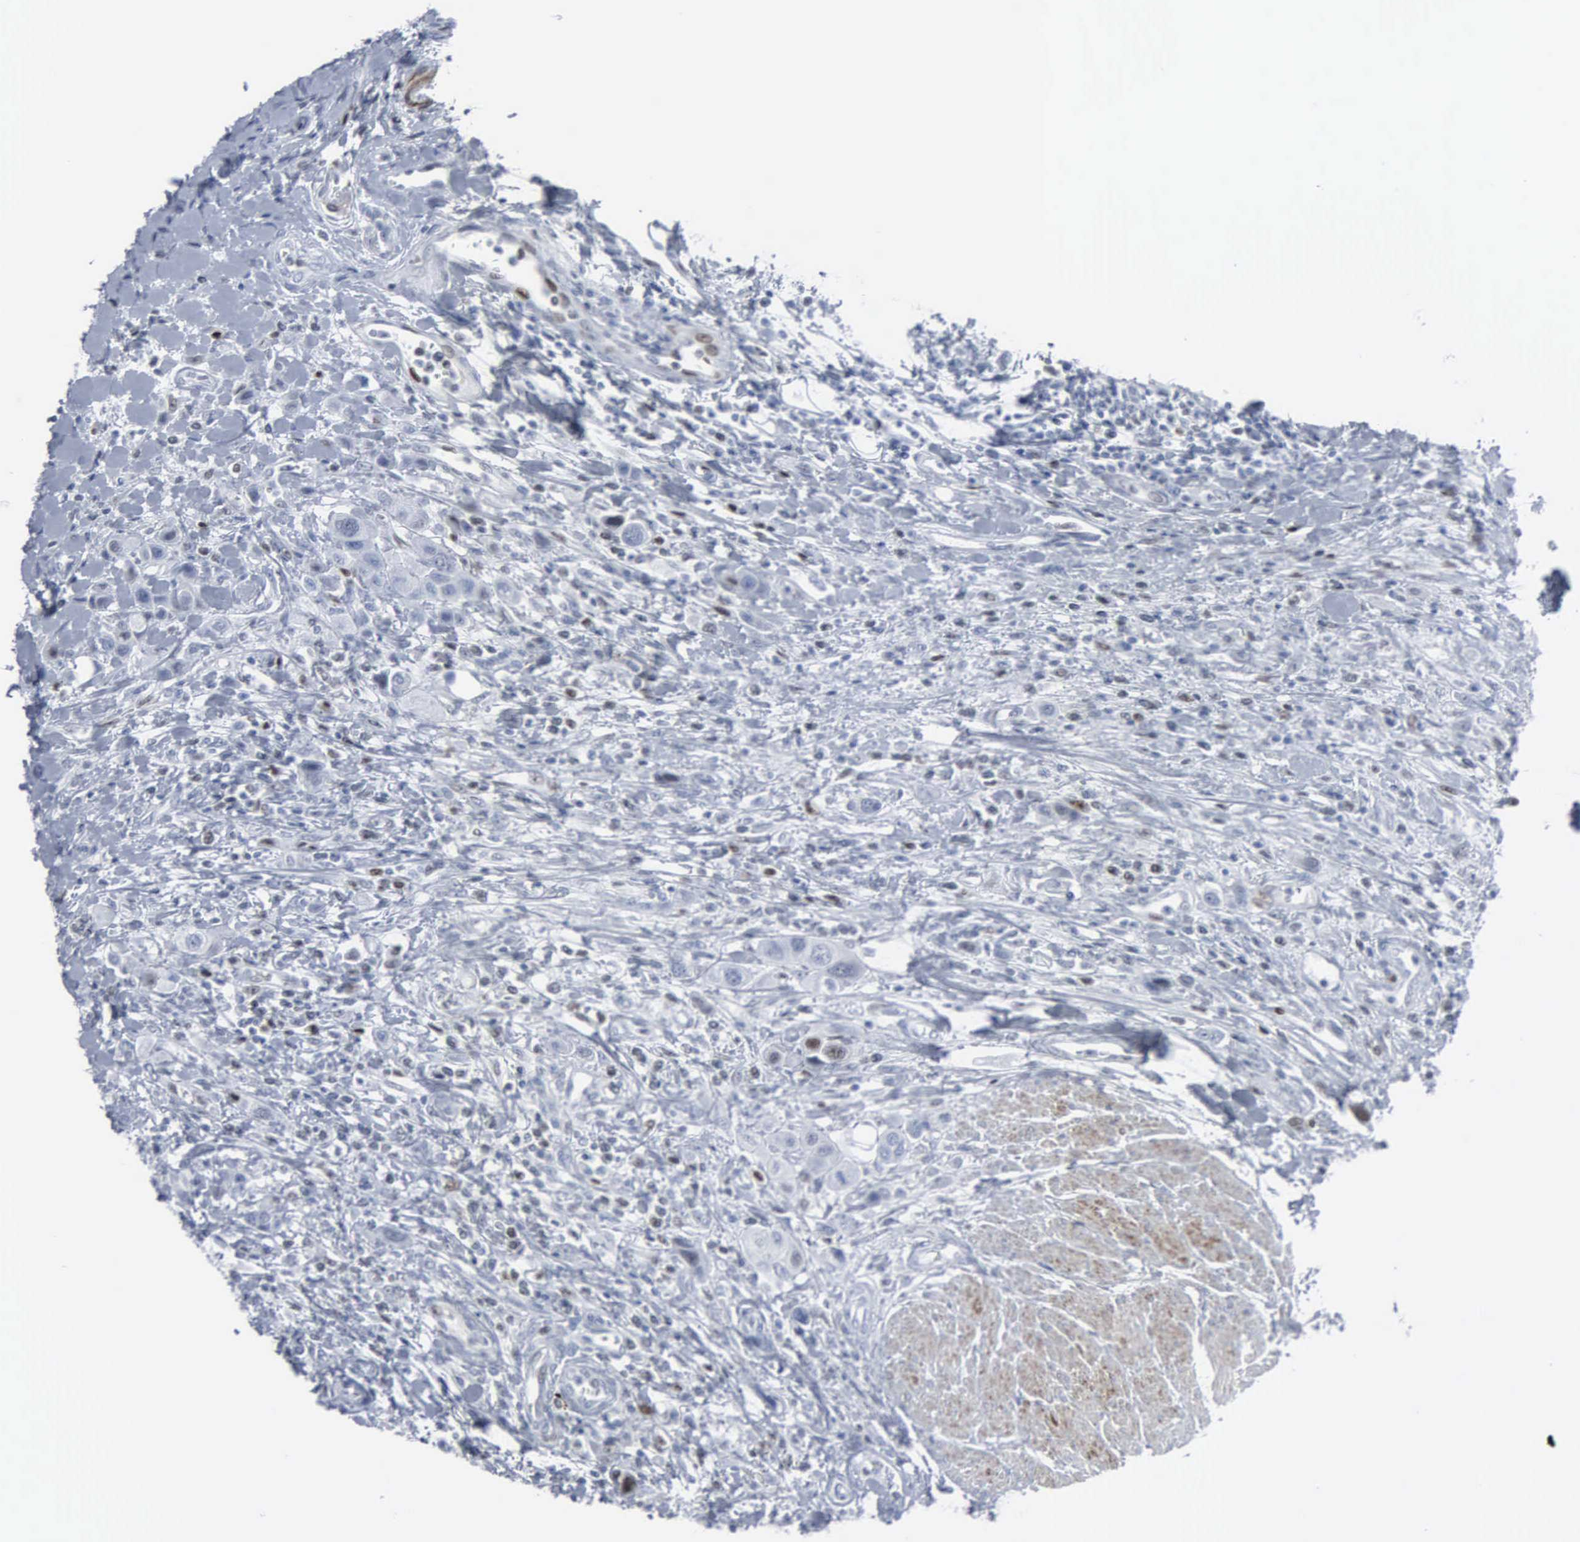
{"staining": {"intensity": "negative", "quantity": "none", "location": "none"}, "tissue": "urothelial cancer", "cell_type": "Tumor cells", "image_type": "cancer", "snomed": [{"axis": "morphology", "description": "Urothelial carcinoma, High grade"}, {"axis": "topography", "description": "Urinary bladder"}], "caption": "Urothelial carcinoma (high-grade) stained for a protein using immunohistochemistry reveals no staining tumor cells.", "gene": "CCND3", "patient": {"sex": "male", "age": 50}}